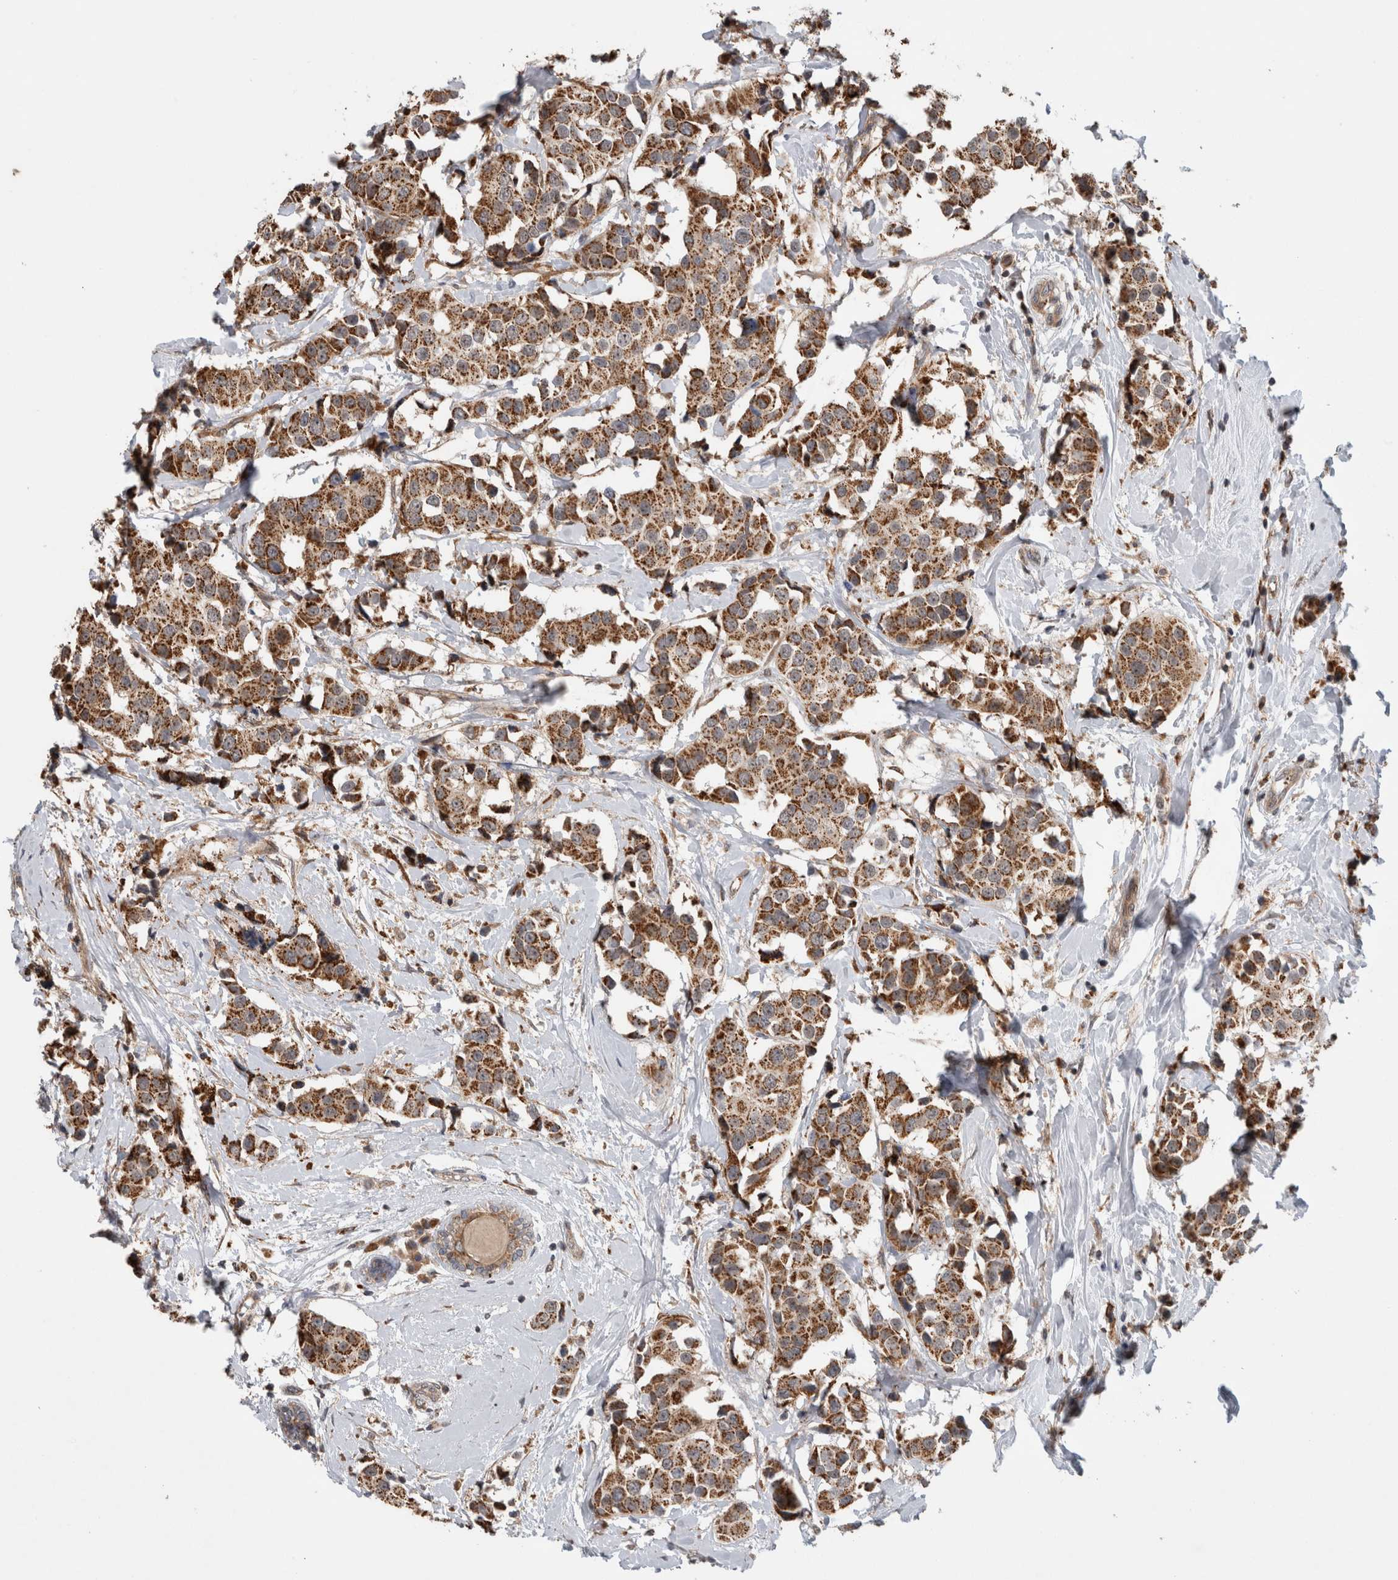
{"staining": {"intensity": "strong", "quantity": ">75%", "location": "cytoplasmic/membranous"}, "tissue": "breast cancer", "cell_type": "Tumor cells", "image_type": "cancer", "snomed": [{"axis": "morphology", "description": "Normal tissue, NOS"}, {"axis": "morphology", "description": "Duct carcinoma"}, {"axis": "topography", "description": "Breast"}], "caption": "There is high levels of strong cytoplasmic/membranous staining in tumor cells of breast cancer (infiltrating ductal carcinoma), as demonstrated by immunohistochemical staining (brown color).", "gene": "ADGRL3", "patient": {"sex": "female", "age": 39}}